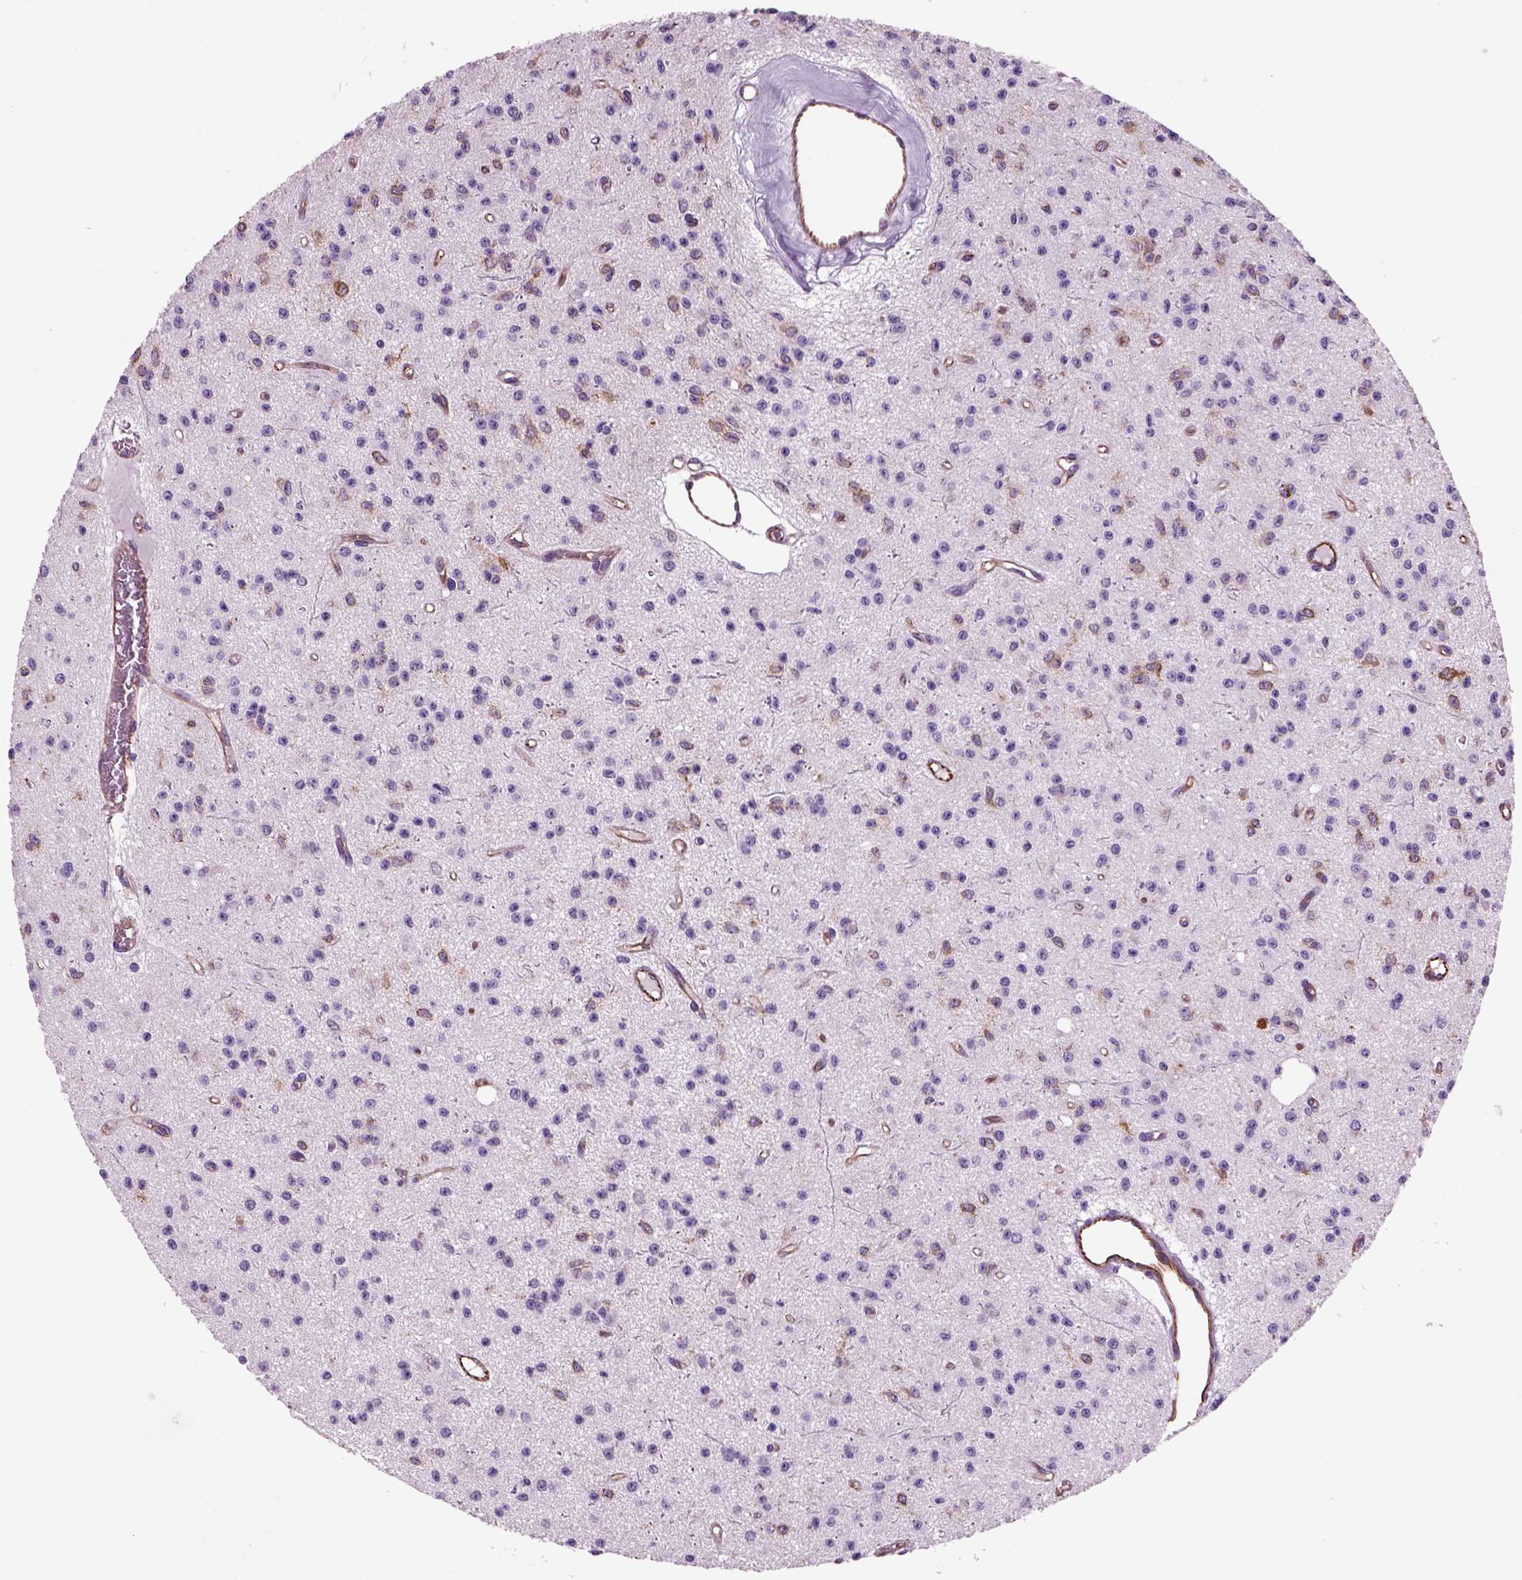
{"staining": {"intensity": "negative", "quantity": "none", "location": "none"}, "tissue": "glioma", "cell_type": "Tumor cells", "image_type": "cancer", "snomed": [{"axis": "morphology", "description": "Glioma, malignant, Low grade"}, {"axis": "topography", "description": "Brain"}], "caption": "This histopathology image is of glioma stained with immunohistochemistry to label a protein in brown with the nuclei are counter-stained blue. There is no staining in tumor cells.", "gene": "ACER3", "patient": {"sex": "female", "age": 45}}